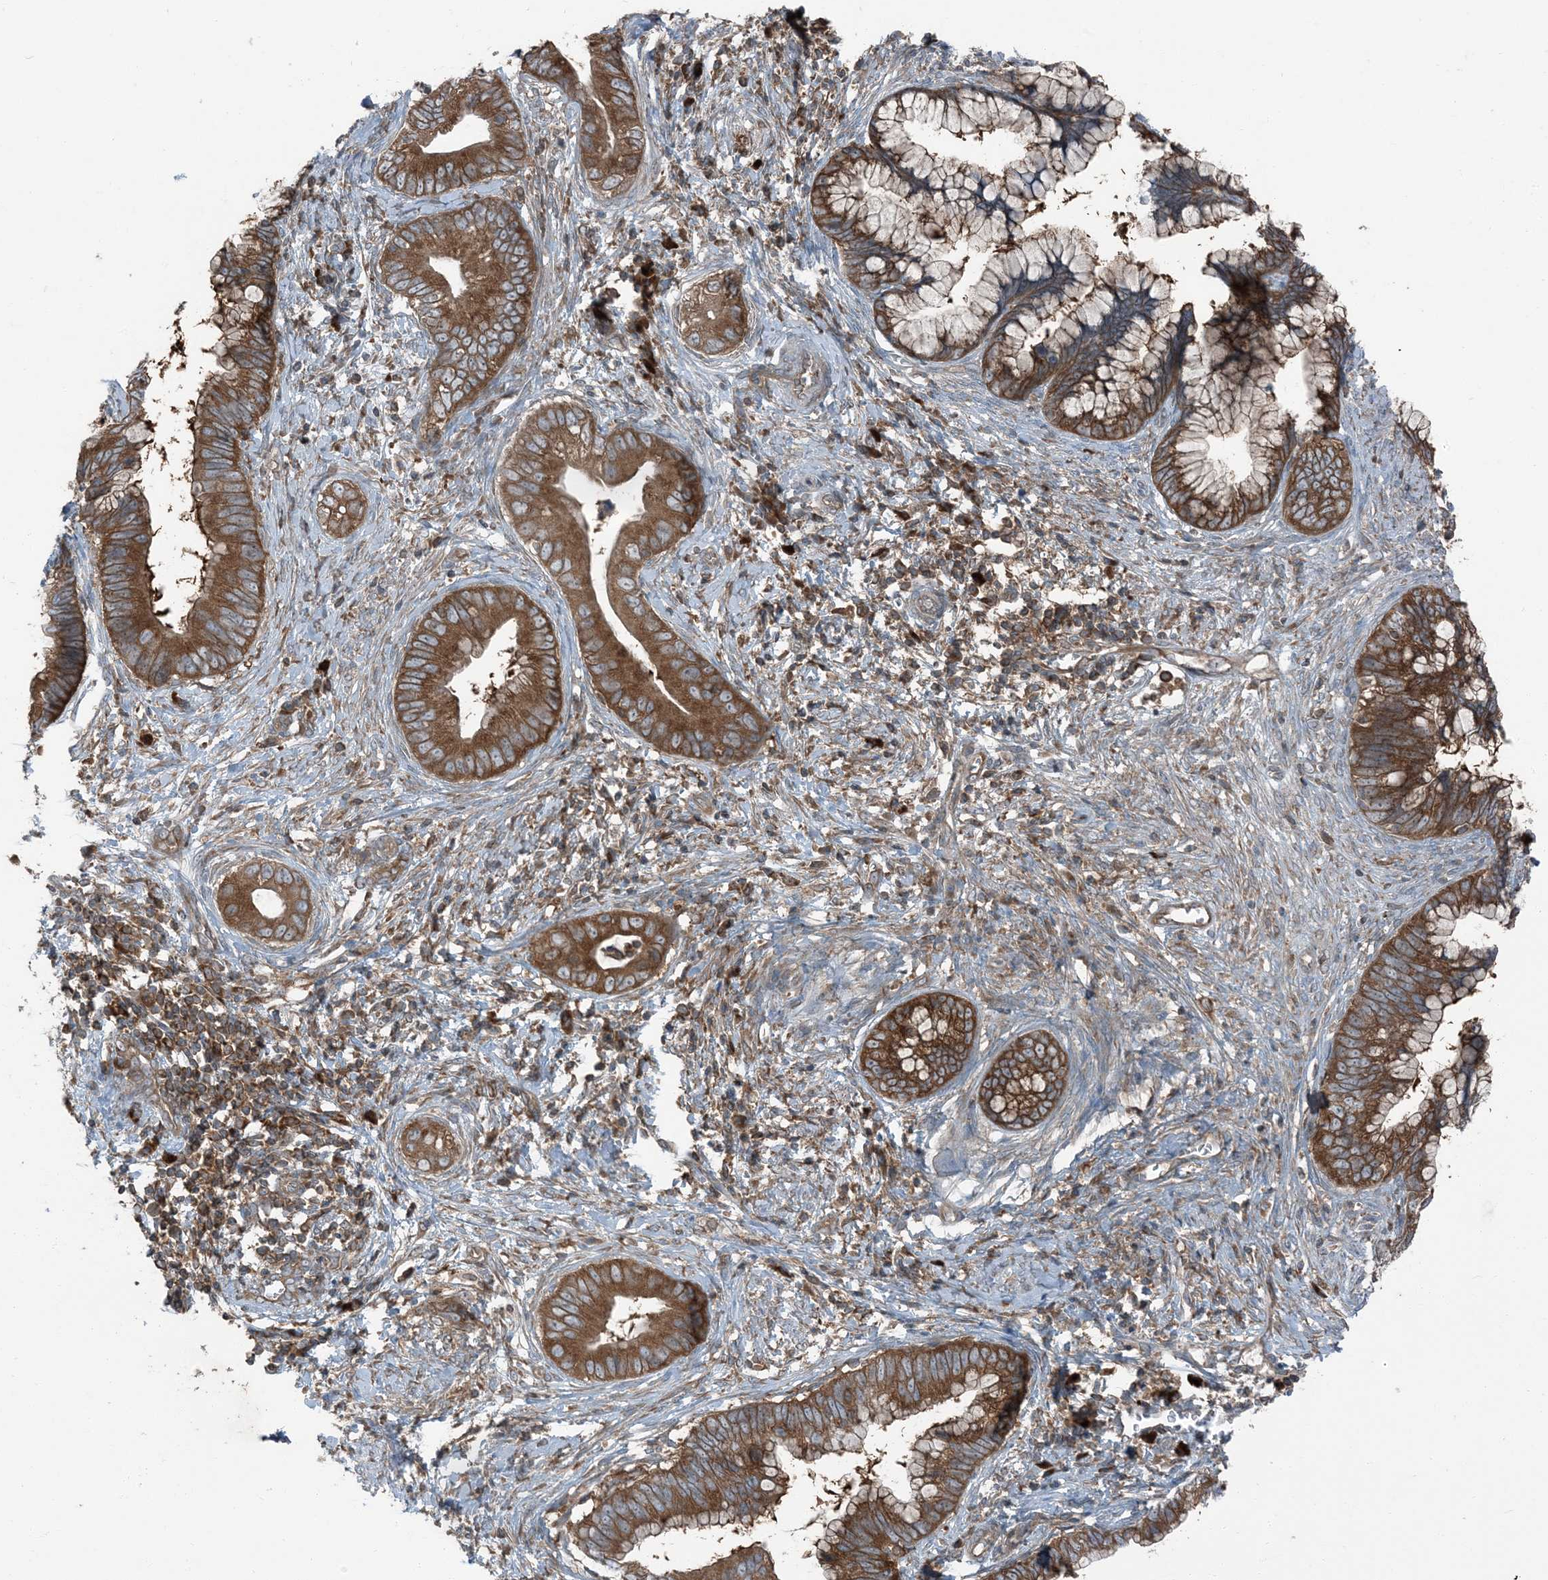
{"staining": {"intensity": "moderate", "quantity": ">75%", "location": "cytoplasmic/membranous"}, "tissue": "cervical cancer", "cell_type": "Tumor cells", "image_type": "cancer", "snomed": [{"axis": "morphology", "description": "Adenocarcinoma, NOS"}, {"axis": "topography", "description": "Cervix"}], "caption": "A brown stain highlights moderate cytoplasmic/membranous staining of a protein in human cervical adenocarcinoma tumor cells.", "gene": "RAB3GAP1", "patient": {"sex": "female", "age": 44}}